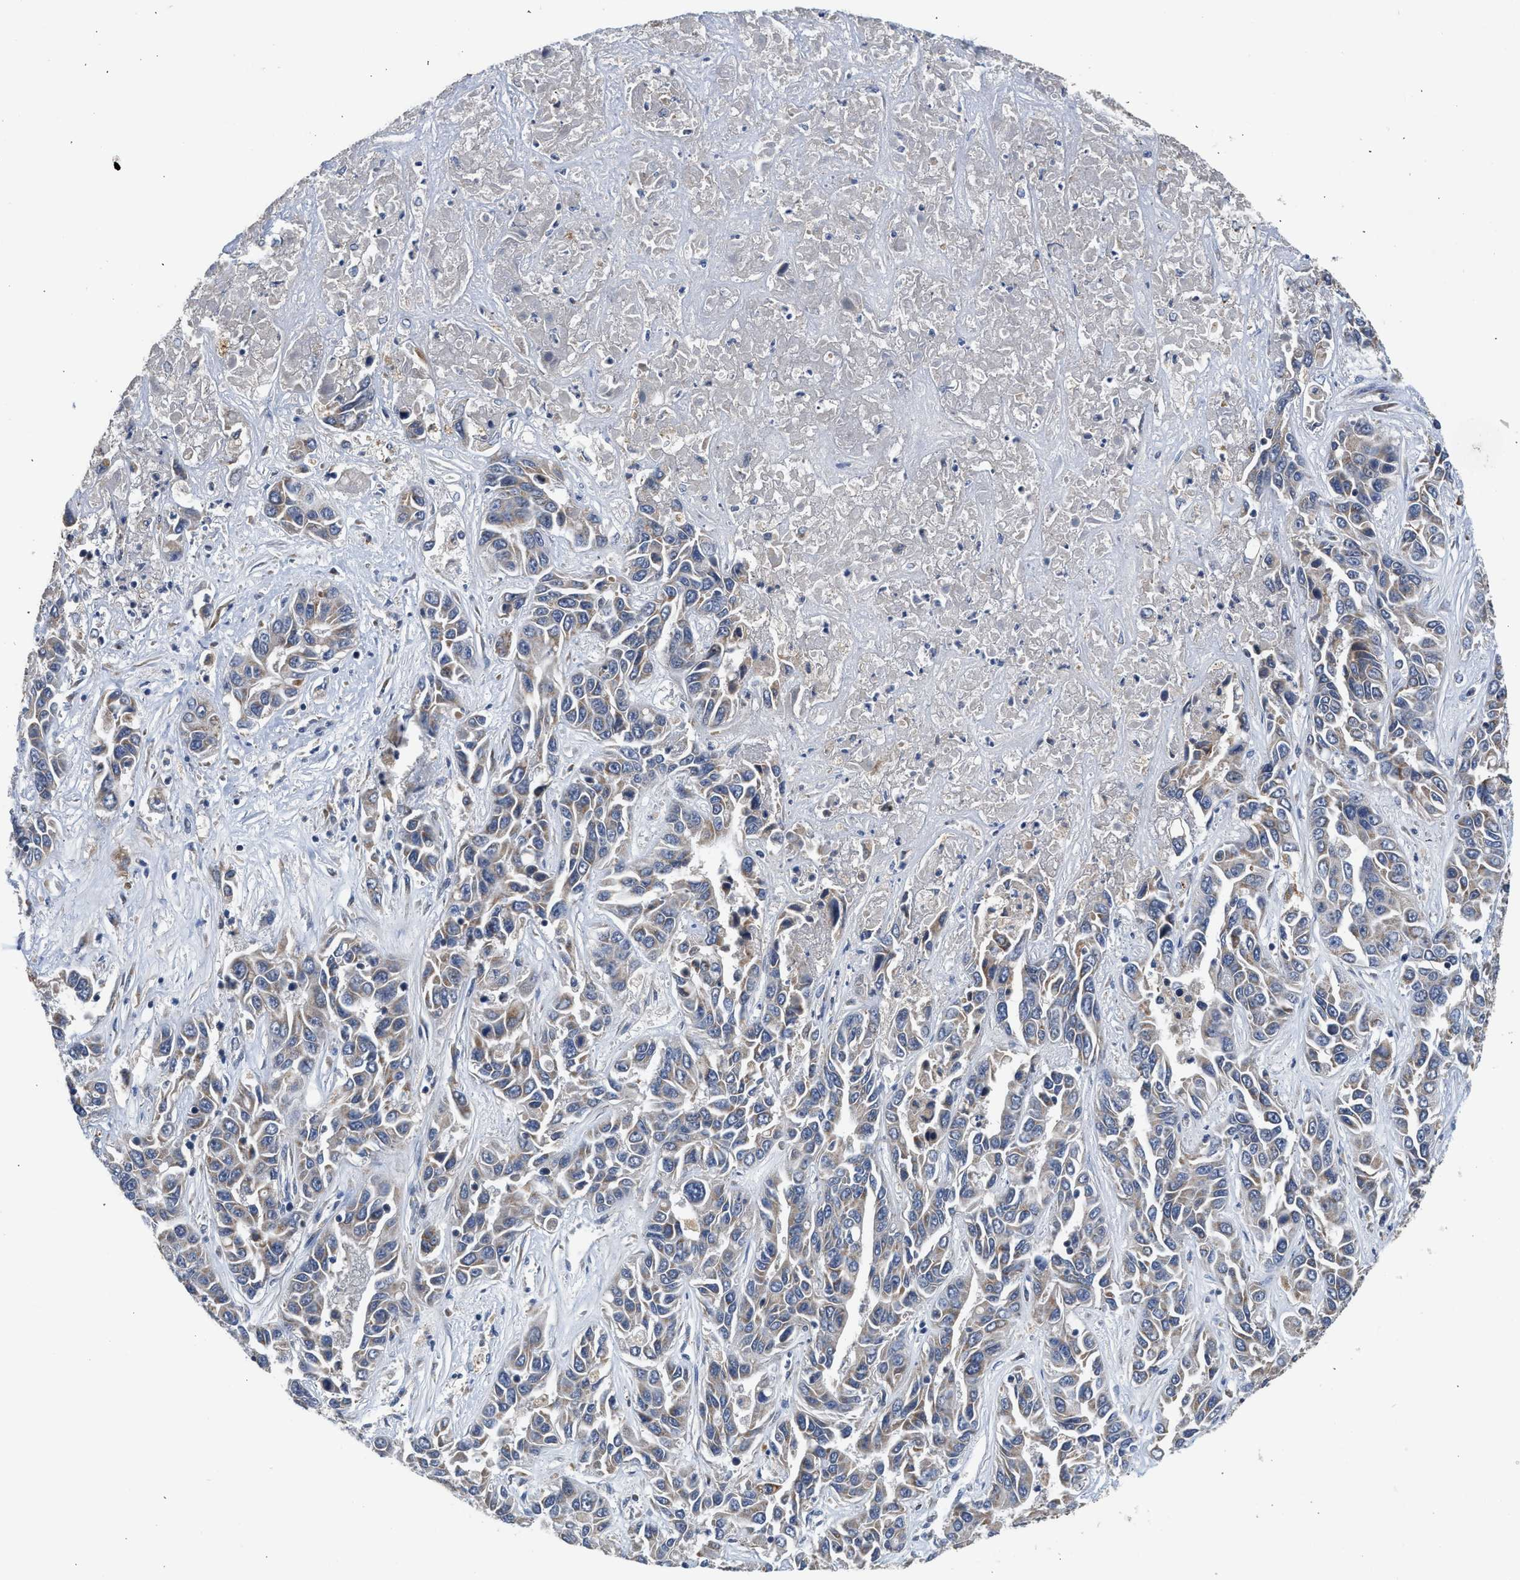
{"staining": {"intensity": "weak", "quantity": ">75%", "location": "cytoplasmic/membranous"}, "tissue": "liver cancer", "cell_type": "Tumor cells", "image_type": "cancer", "snomed": [{"axis": "morphology", "description": "Cholangiocarcinoma"}, {"axis": "topography", "description": "Liver"}], "caption": "Approximately >75% of tumor cells in liver cholangiocarcinoma reveal weak cytoplasmic/membranous protein positivity as visualized by brown immunohistochemical staining.", "gene": "PIM1", "patient": {"sex": "female", "age": 52}}